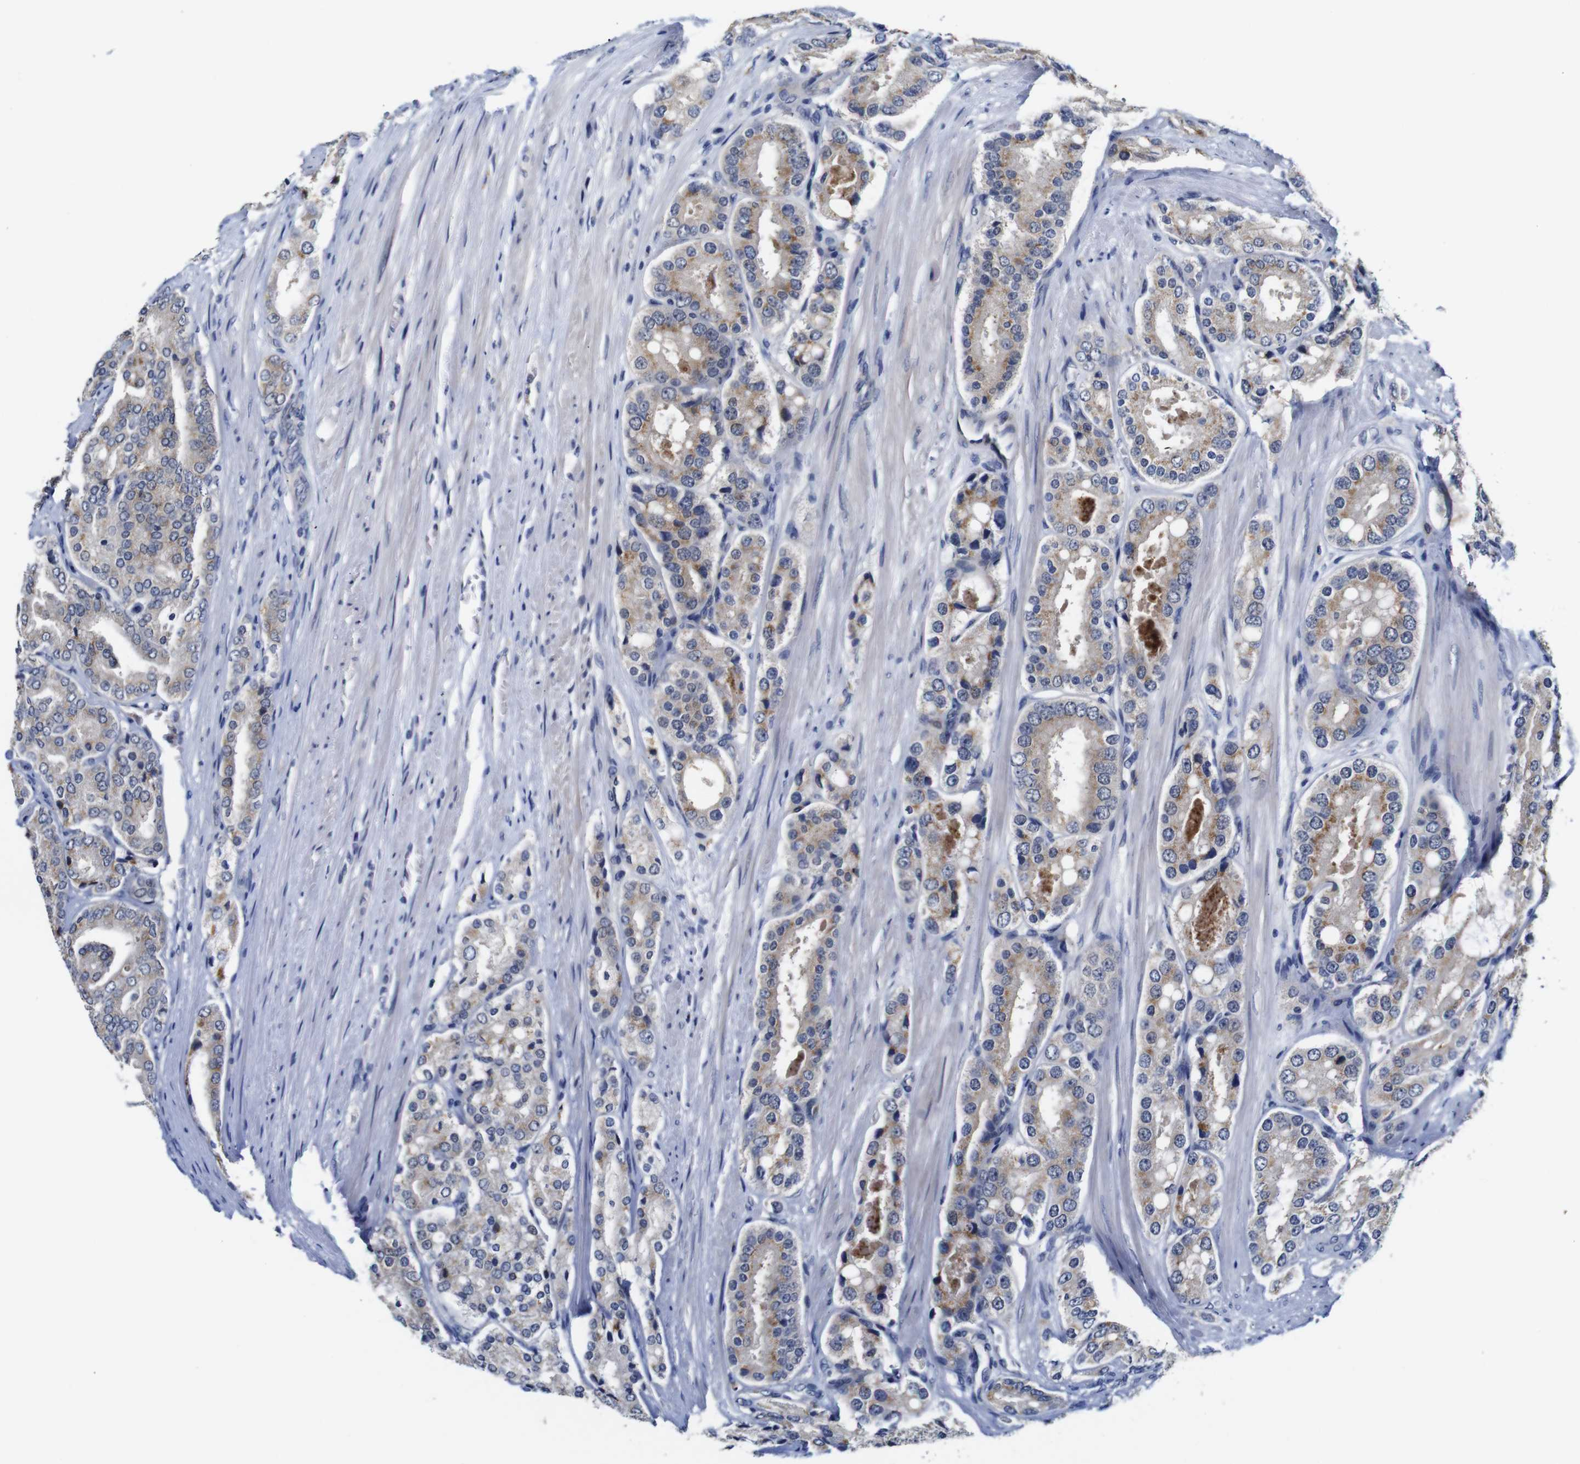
{"staining": {"intensity": "moderate", "quantity": ">75%", "location": "cytoplasmic/membranous"}, "tissue": "prostate cancer", "cell_type": "Tumor cells", "image_type": "cancer", "snomed": [{"axis": "morphology", "description": "Adenocarcinoma, High grade"}, {"axis": "topography", "description": "Prostate"}], "caption": "Brown immunohistochemical staining in human prostate cancer (adenocarcinoma (high-grade)) shows moderate cytoplasmic/membranous staining in about >75% of tumor cells.", "gene": "FURIN", "patient": {"sex": "male", "age": 65}}